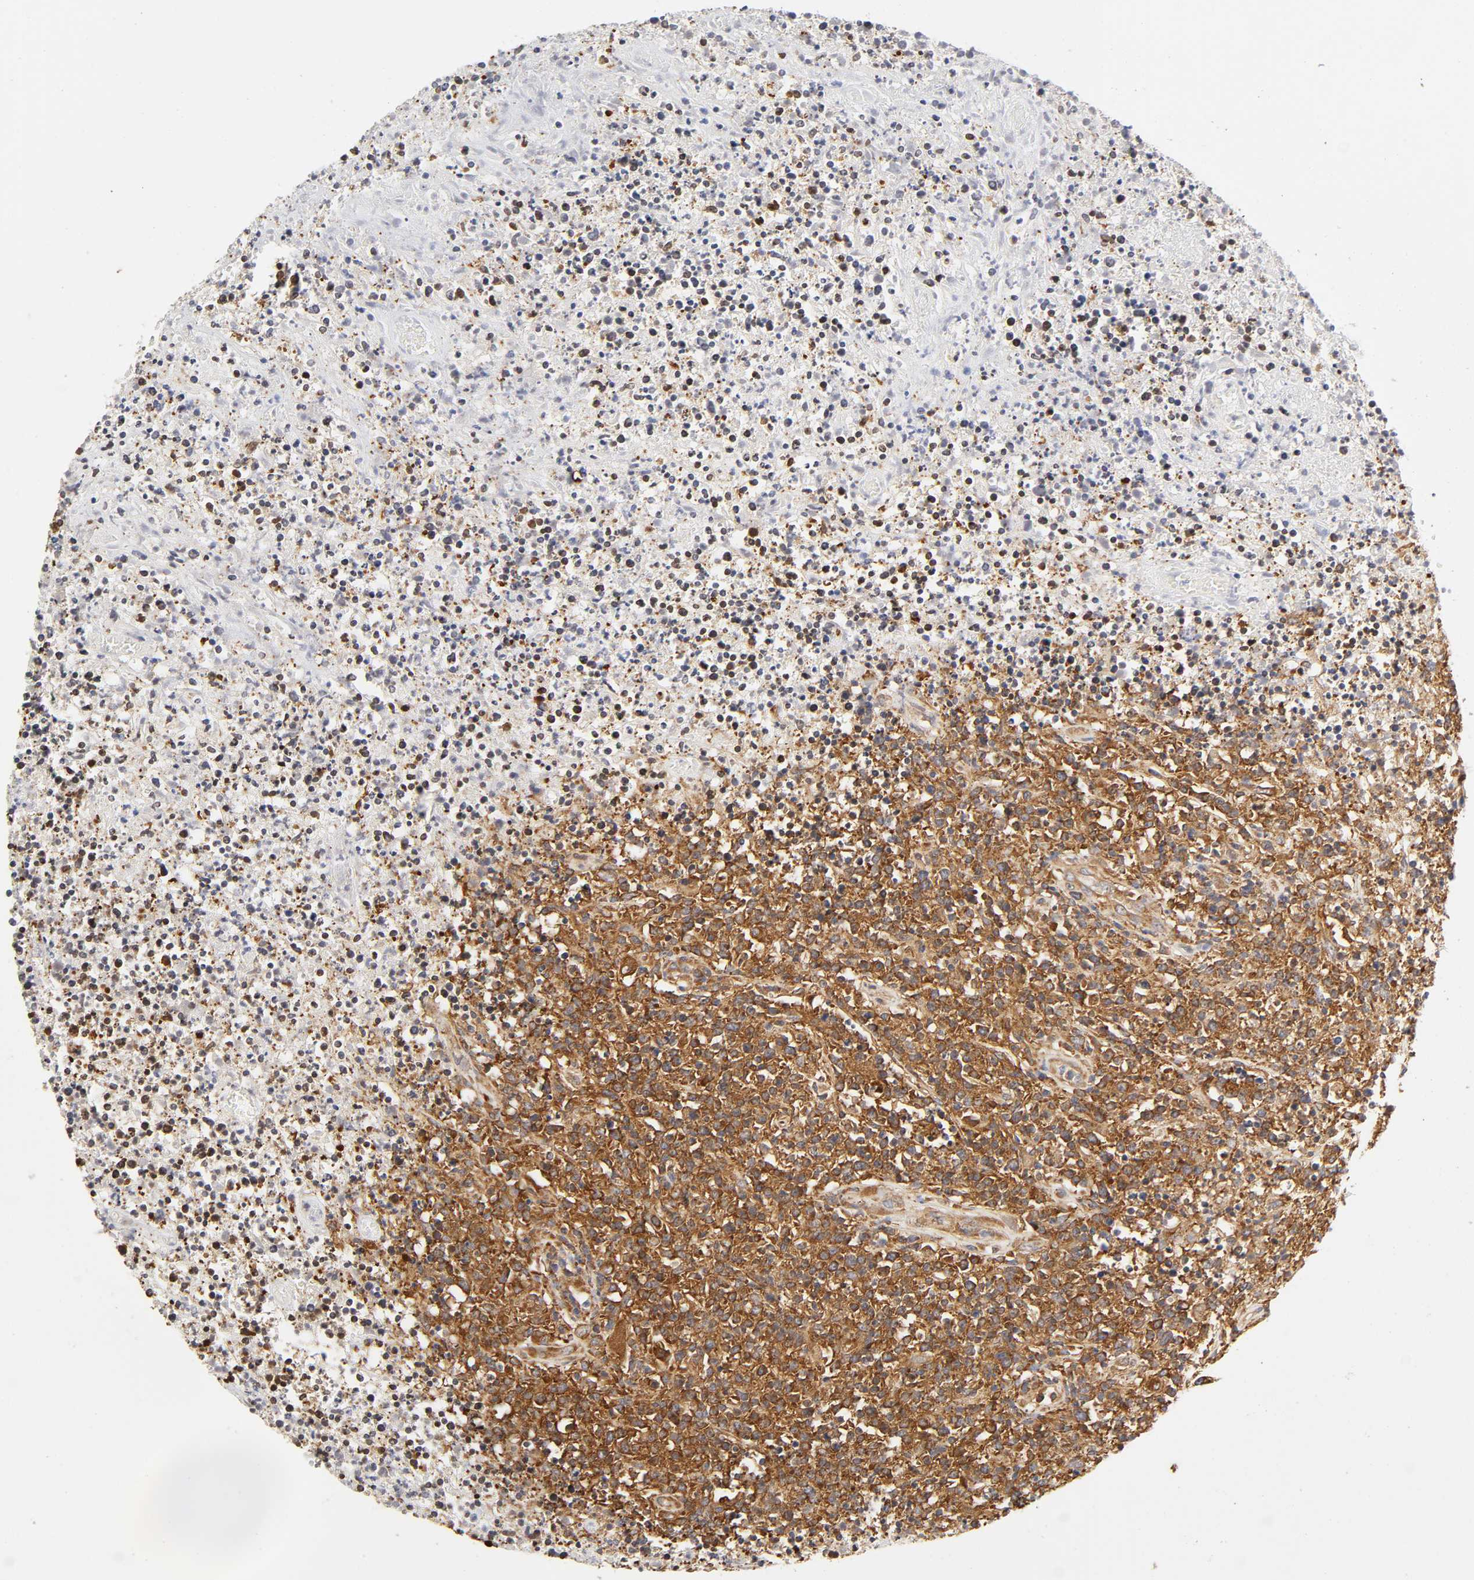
{"staining": {"intensity": "strong", "quantity": ">75%", "location": "cytoplasmic/membranous"}, "tissue": "lymphoma", "cell_type": "Tumor cells", "image_type": "cancer", "snomed": [{"axis": "morphology", "description": "Malignant lymphoma, non-Hodgkin's type, High grade"}, {"axis": "topography", "description": "Lymph node"}], "caption": "Malignant lymphoma, non-Hodgkin's type (high-grade) stained with a brown dye exhibits strong cytoplasmic/membranous positive positivity in approximately >75% of tumor cells.", "gene": "RPL14", "patient": {"sex": "female", "age": 84}}